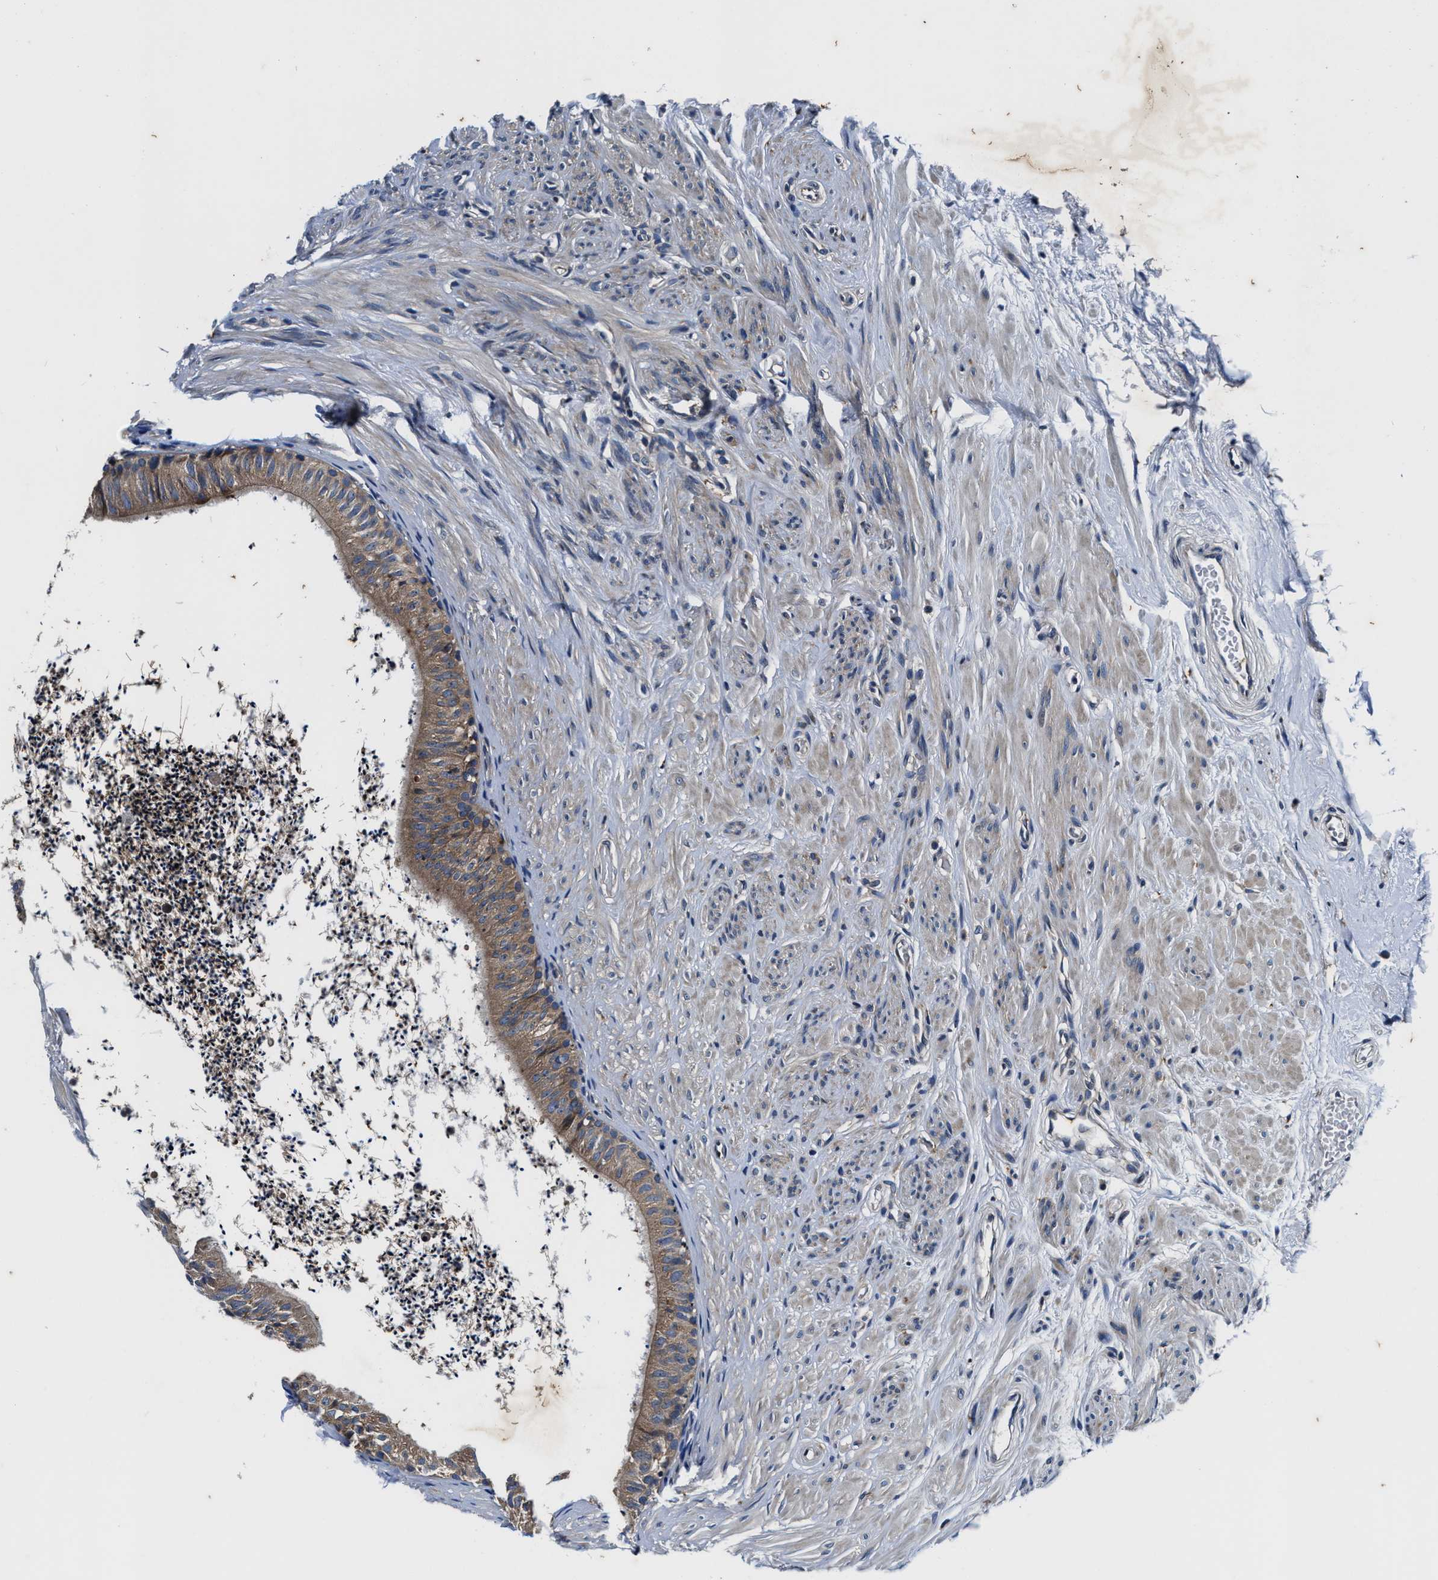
{"staining": {"intensity": "moderate", "quantity": ">75%", "location": "cytoplasmic/membranous"}, "tissue": "epididymis", "cell_type": "Glandular cells", "image_type": "normal", "snomed": [{"axis": "morphology", "description": "Normal tissue, NOS"}, {"axis": "topography", "description": "Epididymis"}], "caption": "A brown stain labels moderate cytoplasmic/membranous positivity of a protein in glandular cells of normal human epididymis.", "gene": "PI4KB", "patient": {"sex": "male", "age": 56}}